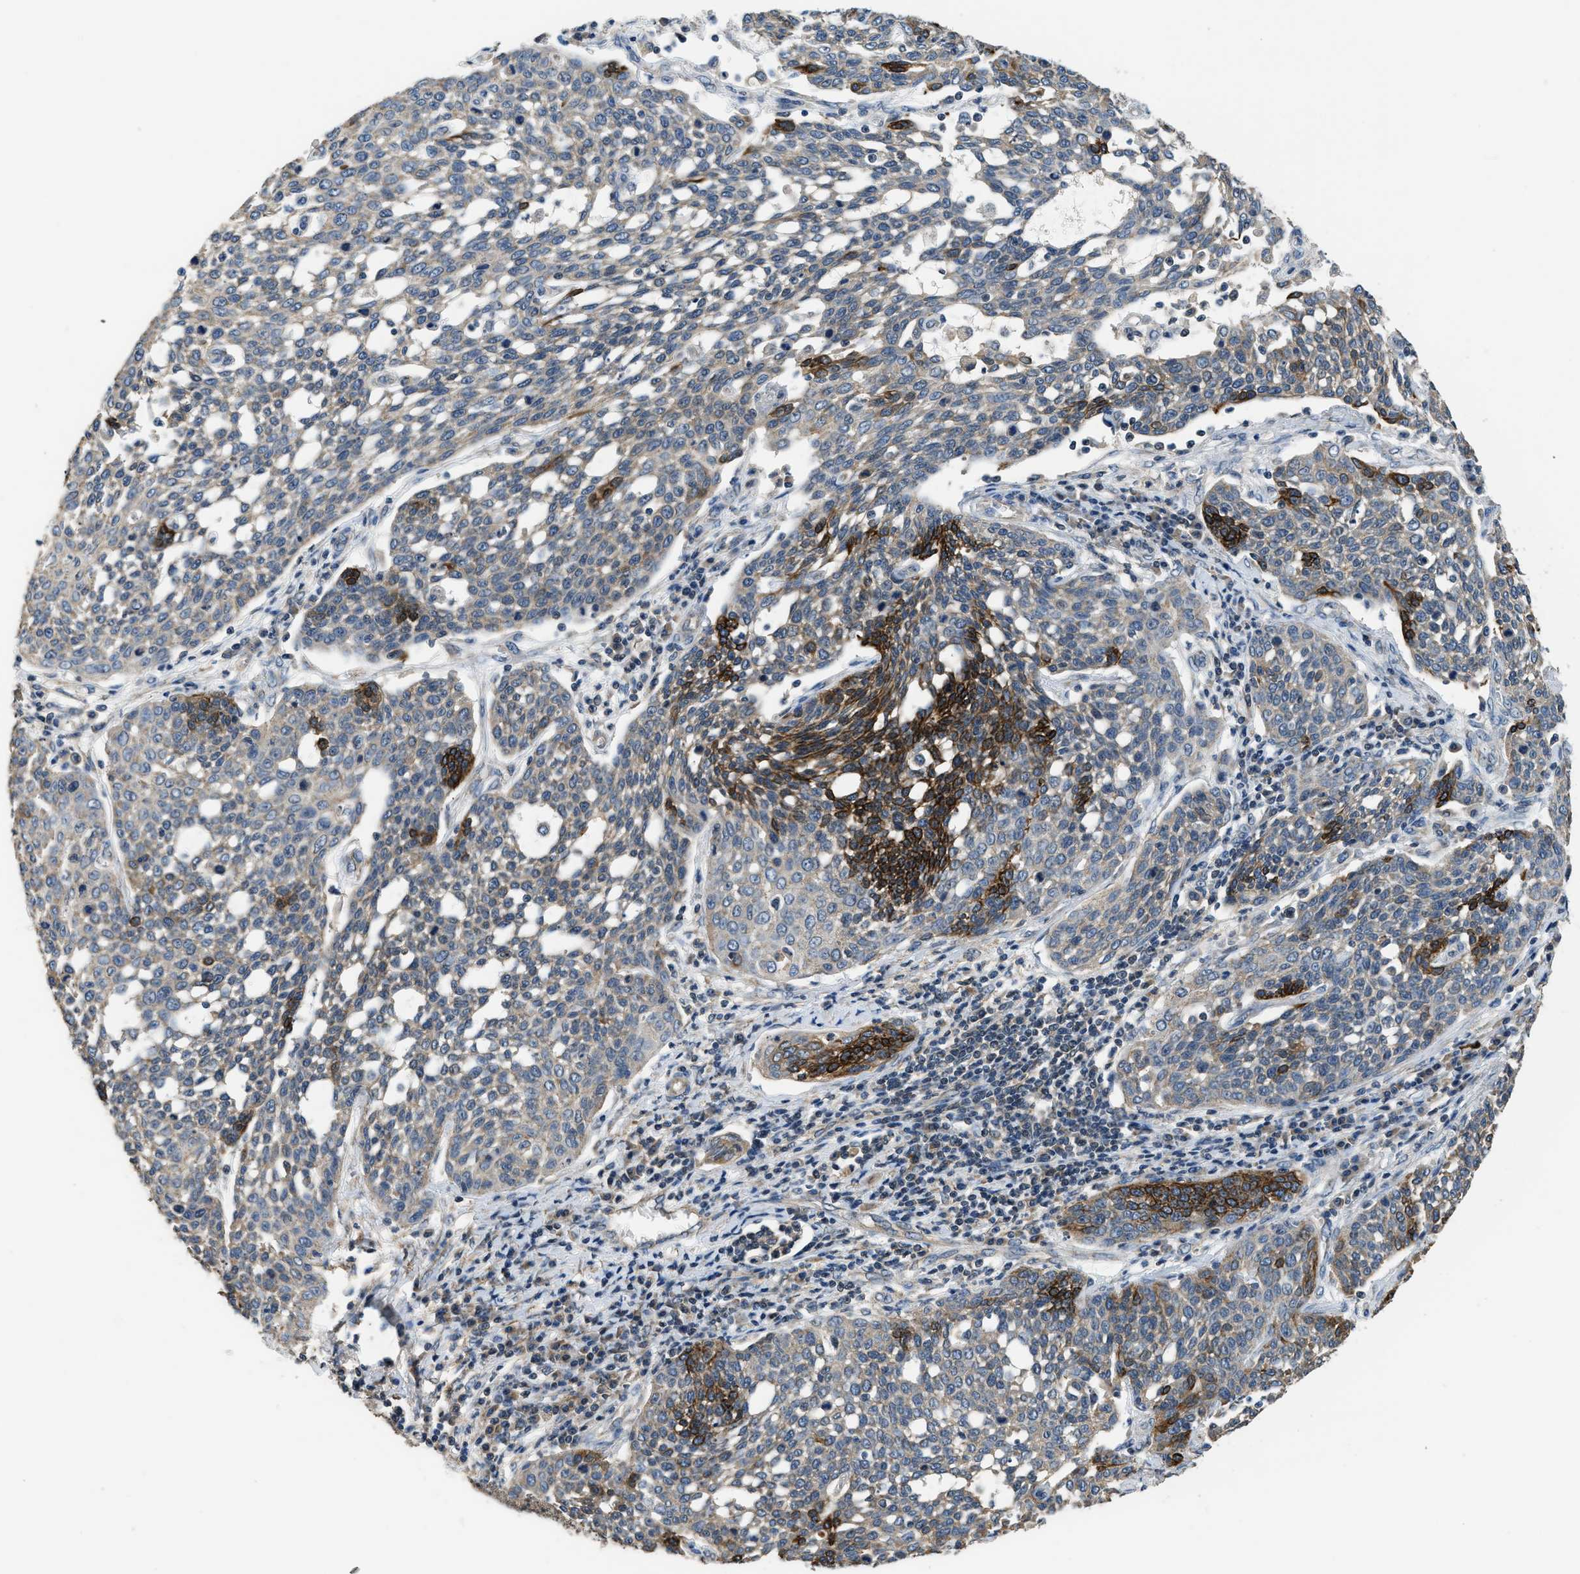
{"staining": {"intensity": "strong", "quantity": "<25%", "location": "cytoplasmic/membranous"}, "tissue": "cervical cancer", "cell_type": "Tumor cells", "image_type": "cancer", "snomed": [{"axis": "morphology", "description": "Squamous cell carcinoma, NOS"}, {"axis": "topography", "description": "Cervix"}], "caption": "Strong cytoplasmic/membranous staining for a protein is appreciated in about <25% of tumor cells of cervical squamous cell carcinoma using immunohistochemistry (IHC).", "gene": "SSH2", "patient": {"sex": "female", "age": 34}}